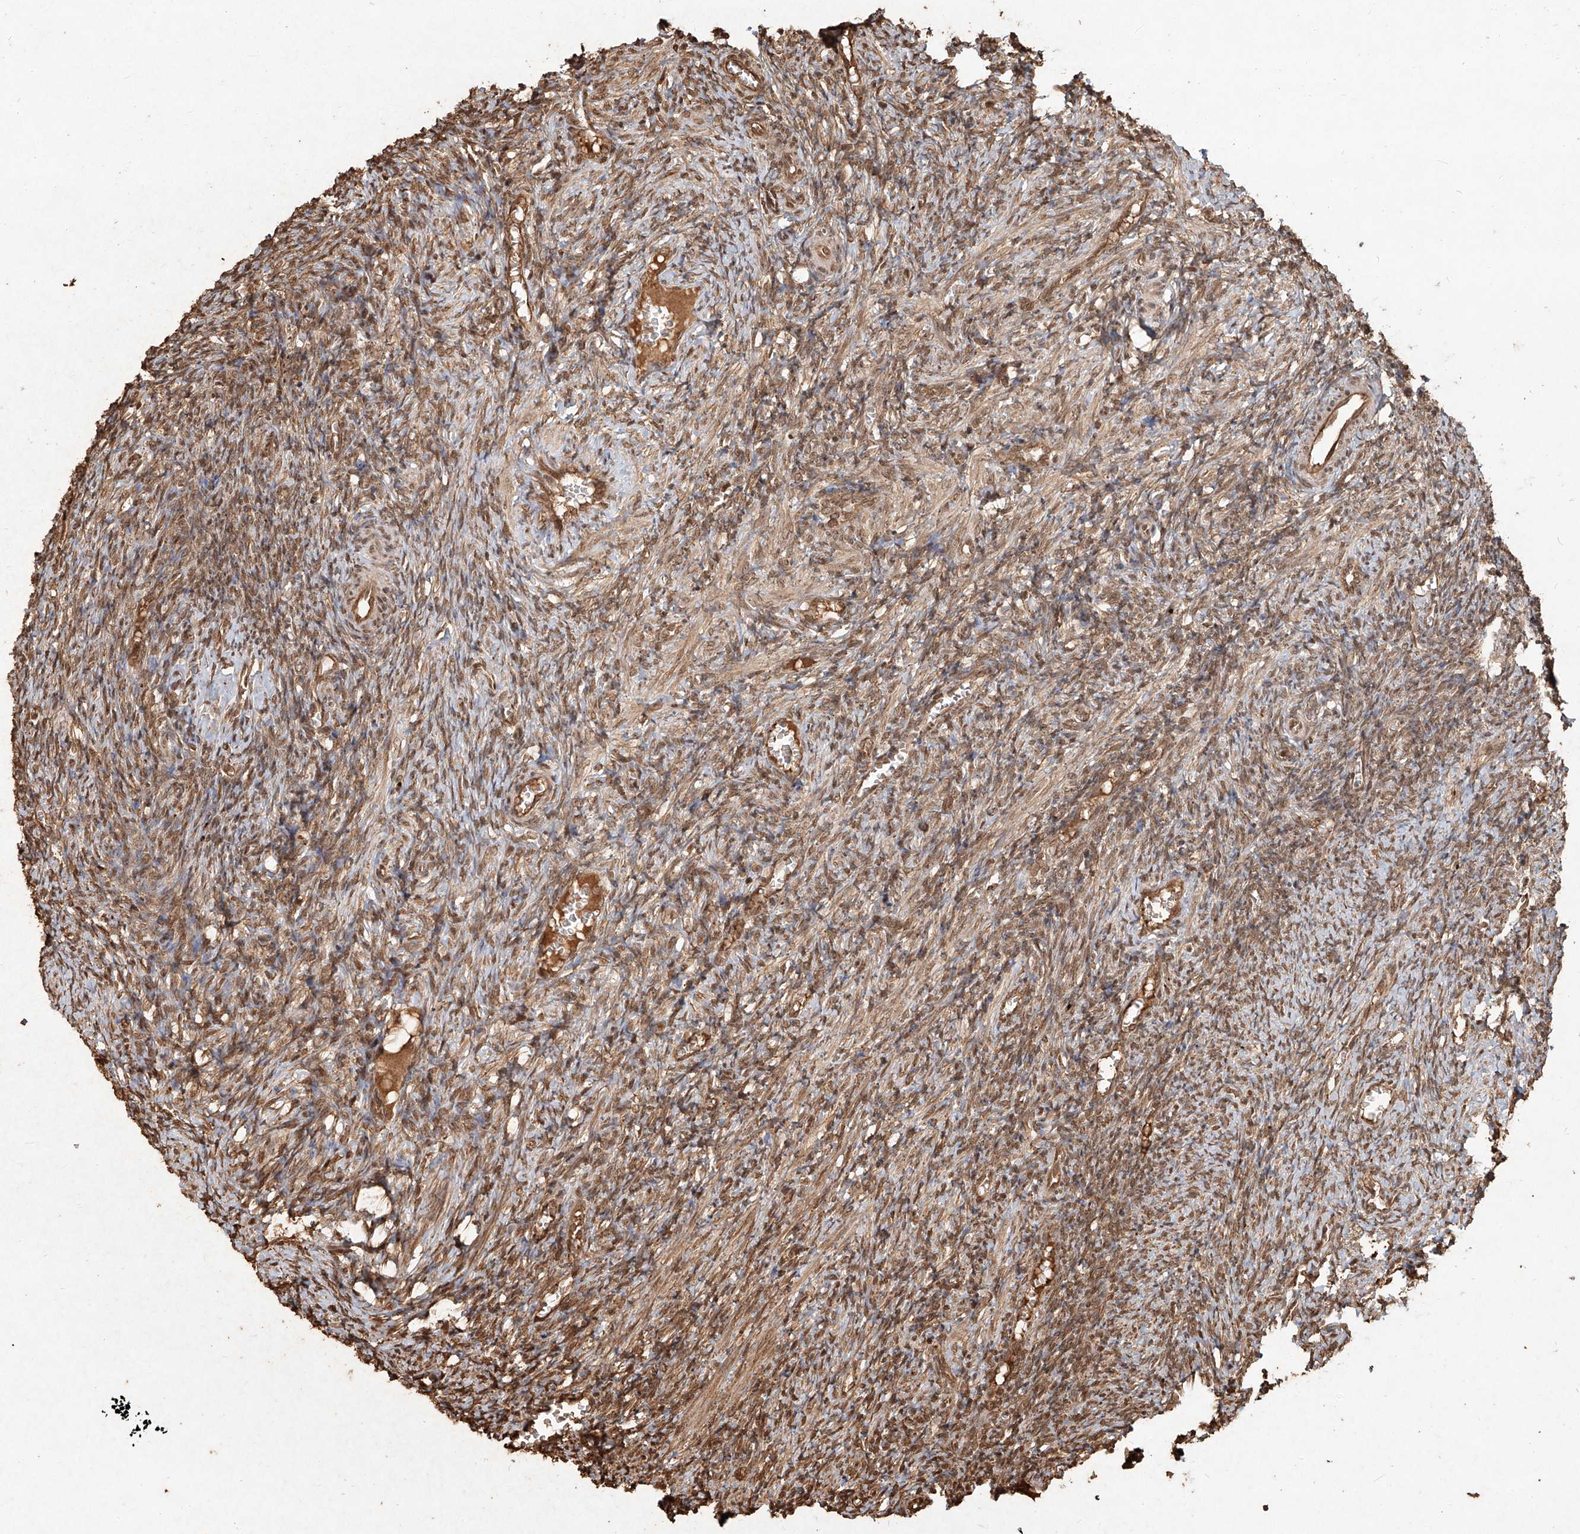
{"staining": {"intensity": "moderate", "quantity": ">75%", "location": "cytoplasmic/membranous,nuclear"}, "tissue": "ovary", "cell_type": "Ovarian stroma cells", "image_type": "normal", "snomed": [{"axis": "morphology", "description": "Normal tissue, NOS"}, {"axis": "topography", "description": "Ovary"}], "caption": "An image of ovary stained for a protein displays moderate cytoplasmic/membranous,nuclear brown staining in ovarian stroma cells. (IHC, brightfield microscopy, high magnification).", "gene": "UBE2K", "patient": {"sex": "female", "age": 27}}